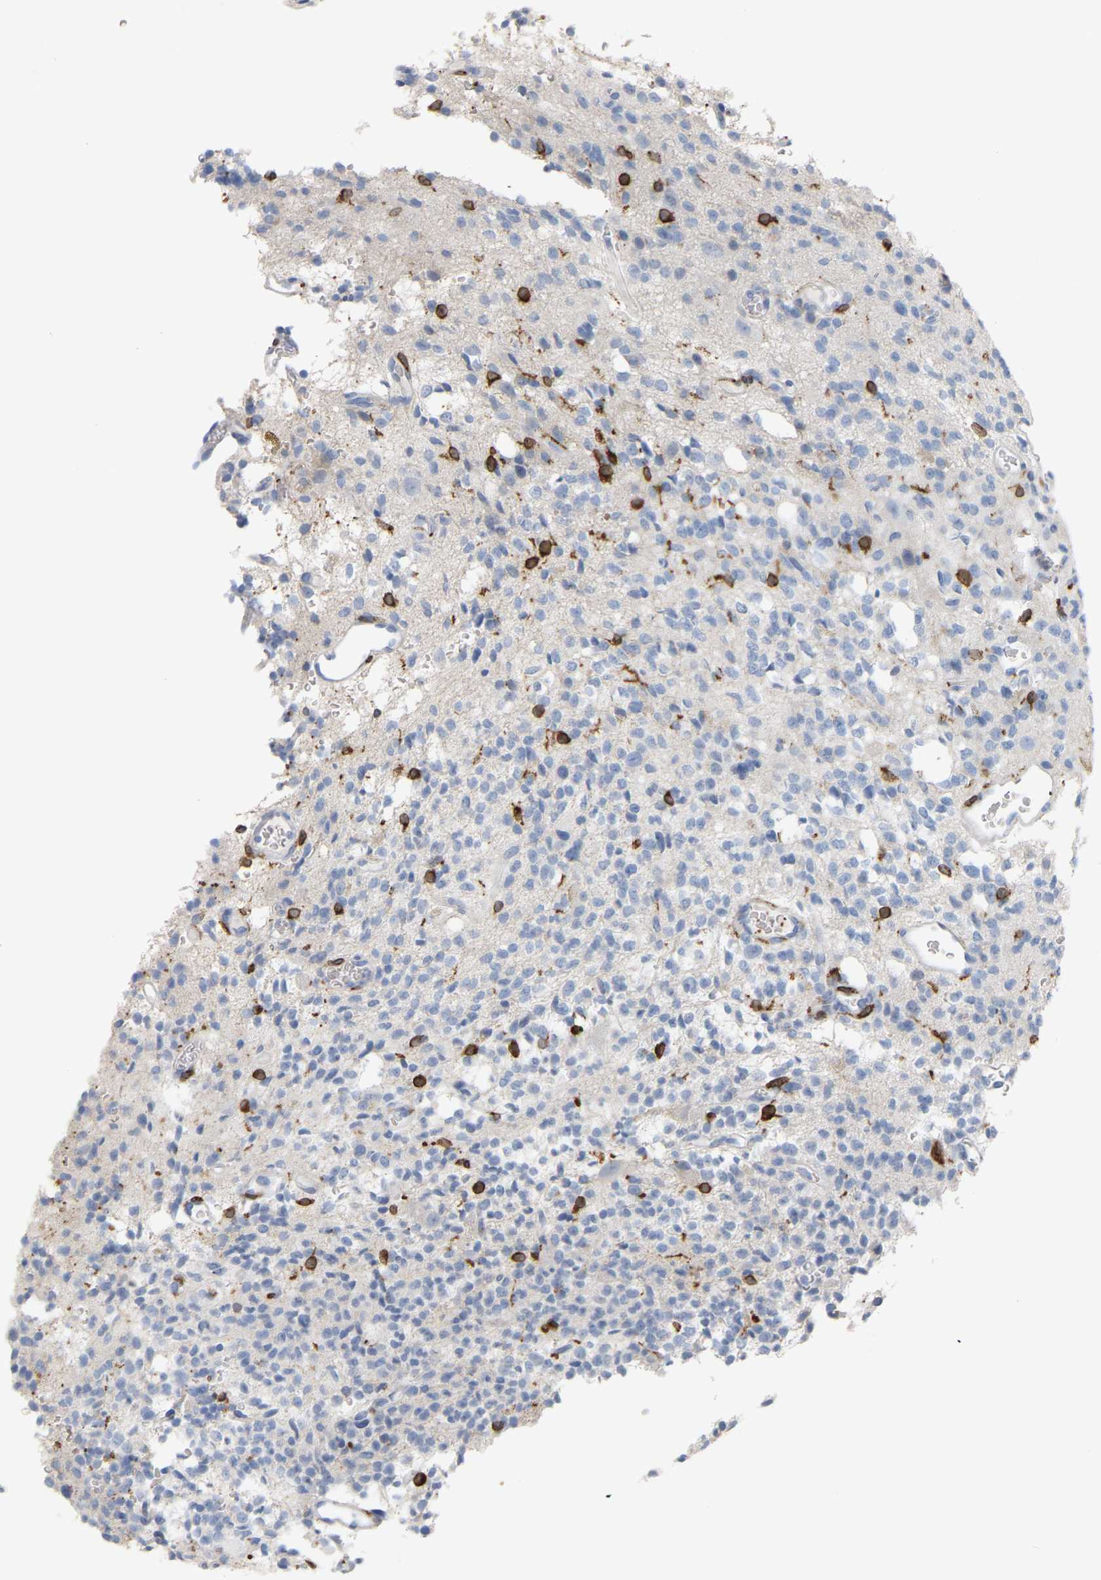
{"staining": {"intensity": "negative", "quantity": "none", "location": "none"}, "tissue": "glioma", "cell_type": "Tumor cells", "image_type": "cancer", "snomed": [{"axis": "morphology", "description": "Glioma, malignant, High grade"}, {"axis": "topography", "description": "Brain"}], "caption": "Immunohistochemical staining of malignant high-grade glioma reveals no significant staining in tumor cells. Brightfield microscopy of immunohistochemistry (IHC) stained with DAB (3,3'-diaminobenzidine) (brown) and hematoxylin (blue), captured at high magnification.", "gene": "PTGS1", "patient": {"sex": "male", "age": 34}}